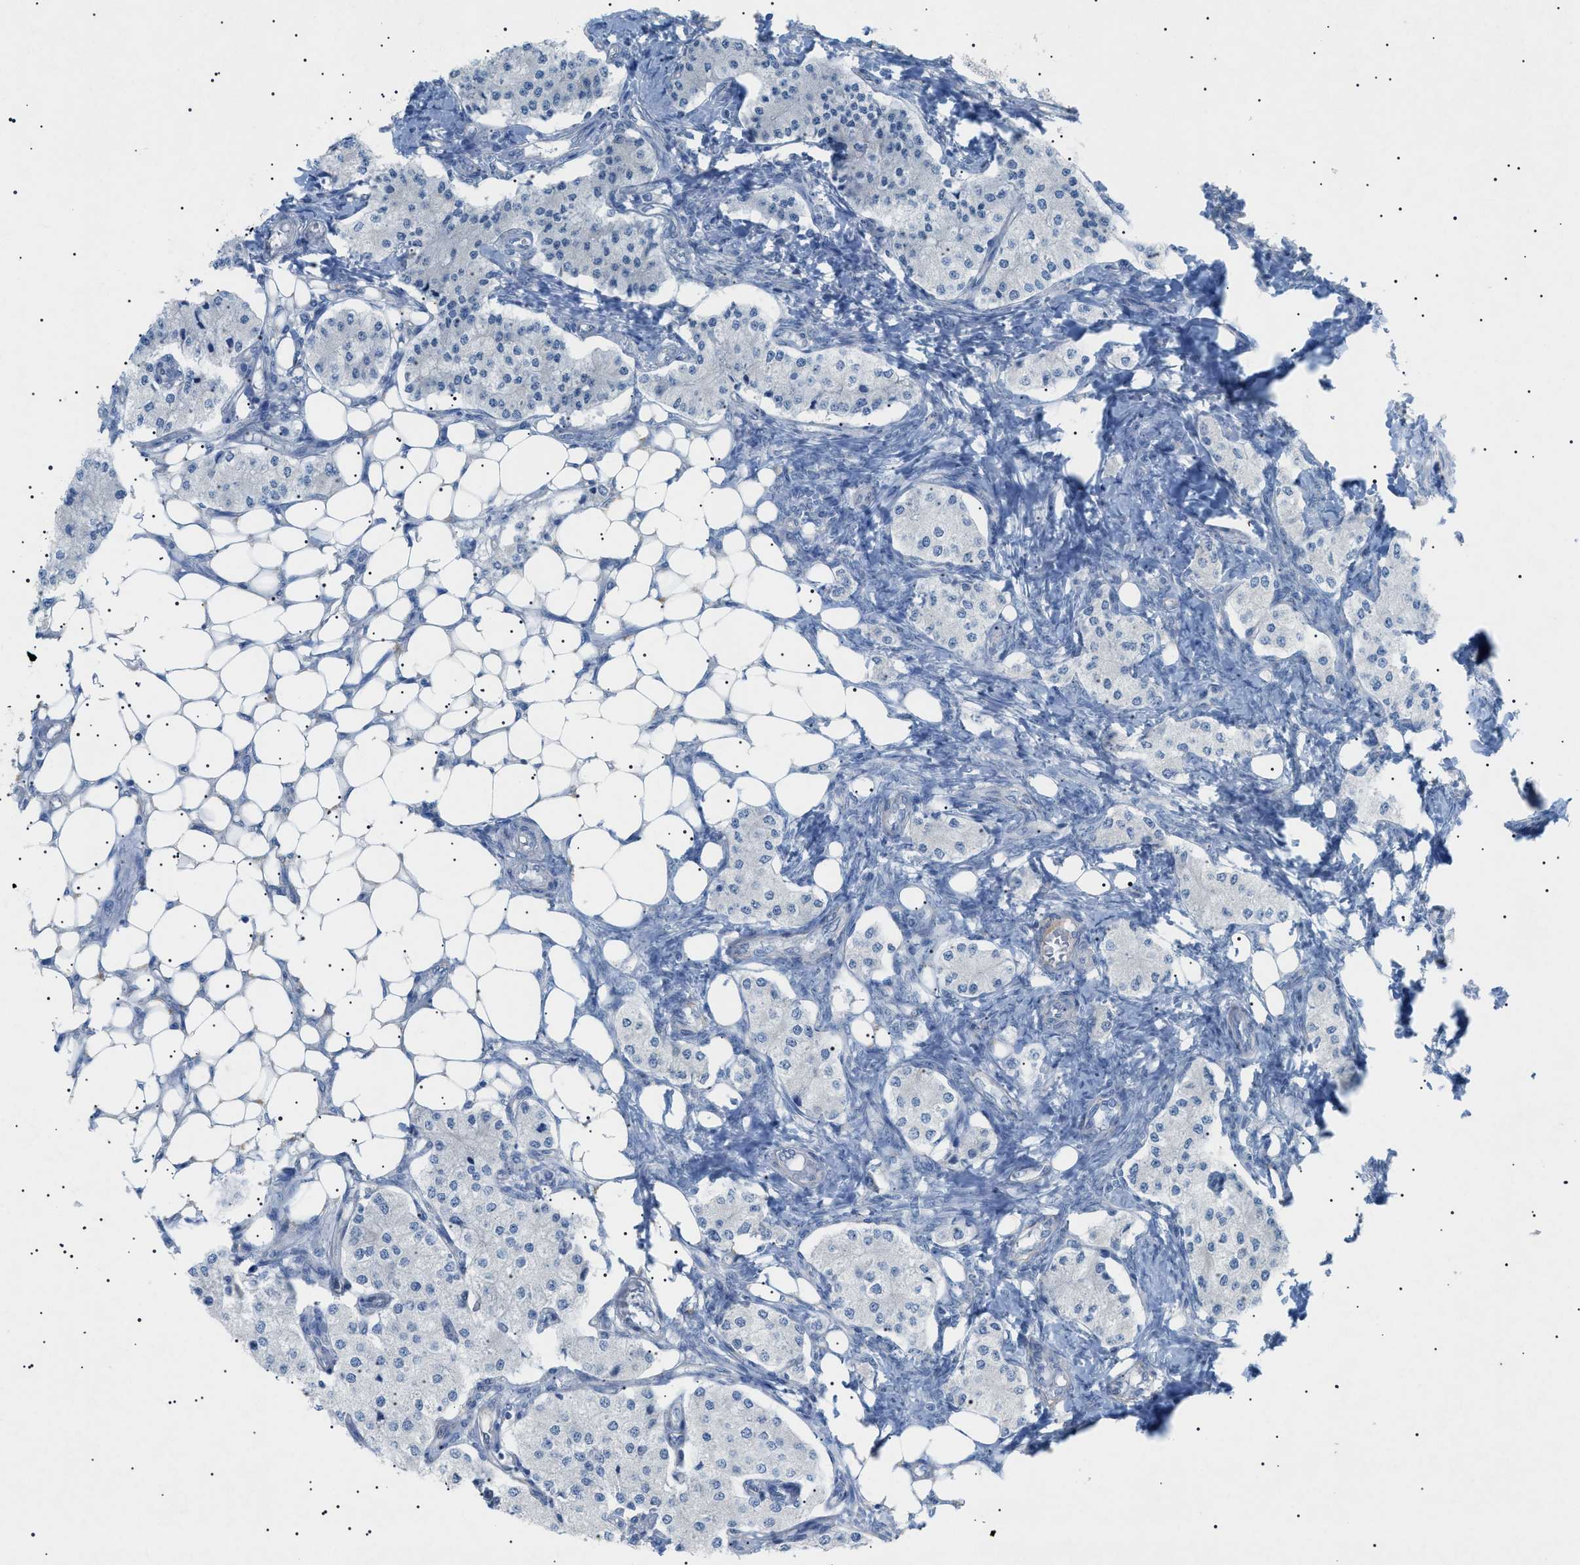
{"staining": {"intensity": "negative", "quantity": "none", "location": "none"}, "tissue": "carcinoid", "cell_type": "Tumor cells", "image_type": "cancer", "snomed": [{"axis": "morphology", "description": "Carcinoid, malignant, NOS"}, {"axis": "topography", "description": "Colon"}], "caption": "A high-resolution micrograph shows IHC staining of malignant carcinoid, which demonstrates no significant staining in tumor cells. (DAB IHC with hematoxylin counter stain).", "gene": "ADAMTS1", "patient": {"sex": "female", "age": 52}}